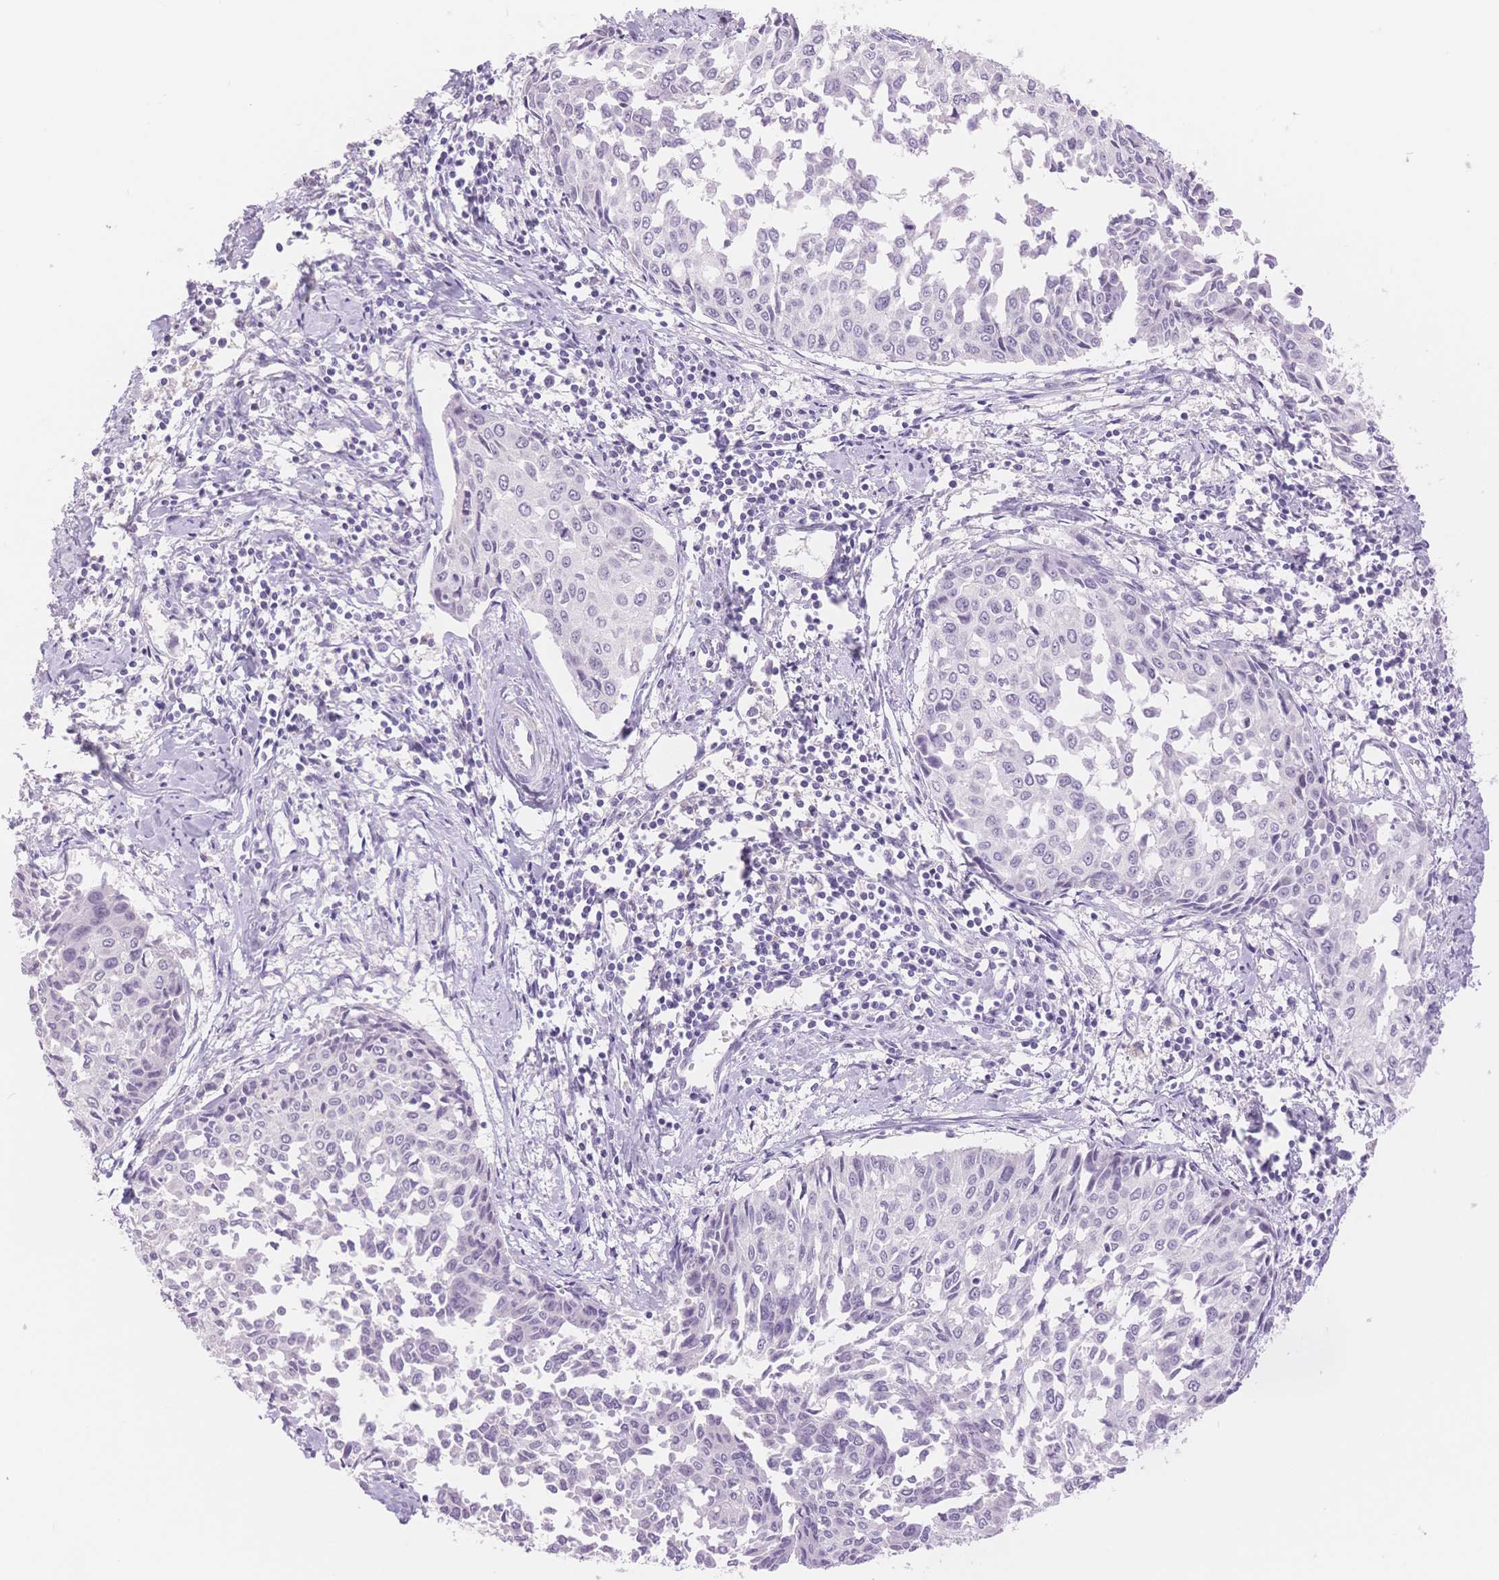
{"staining": {"intensity": "negative", "quantity": "none", "location": "none"}, "tissue": "cervical cancer", "cell_type": "Tumor cells", "image_type": "cancer", "snomed": [{"axis": "morphology", "description": "Squamous cell carcinoma, NOS"}, {"axis": "topography", "description": "Cervix"}], "caption": "A photomicrograph of cervical cancer (squamous cell carcinoma) stained for a protein shows no brown staining in tumor cells.", "gene": "MYOM1", "patient": {"sex": "female", "age": 50}}